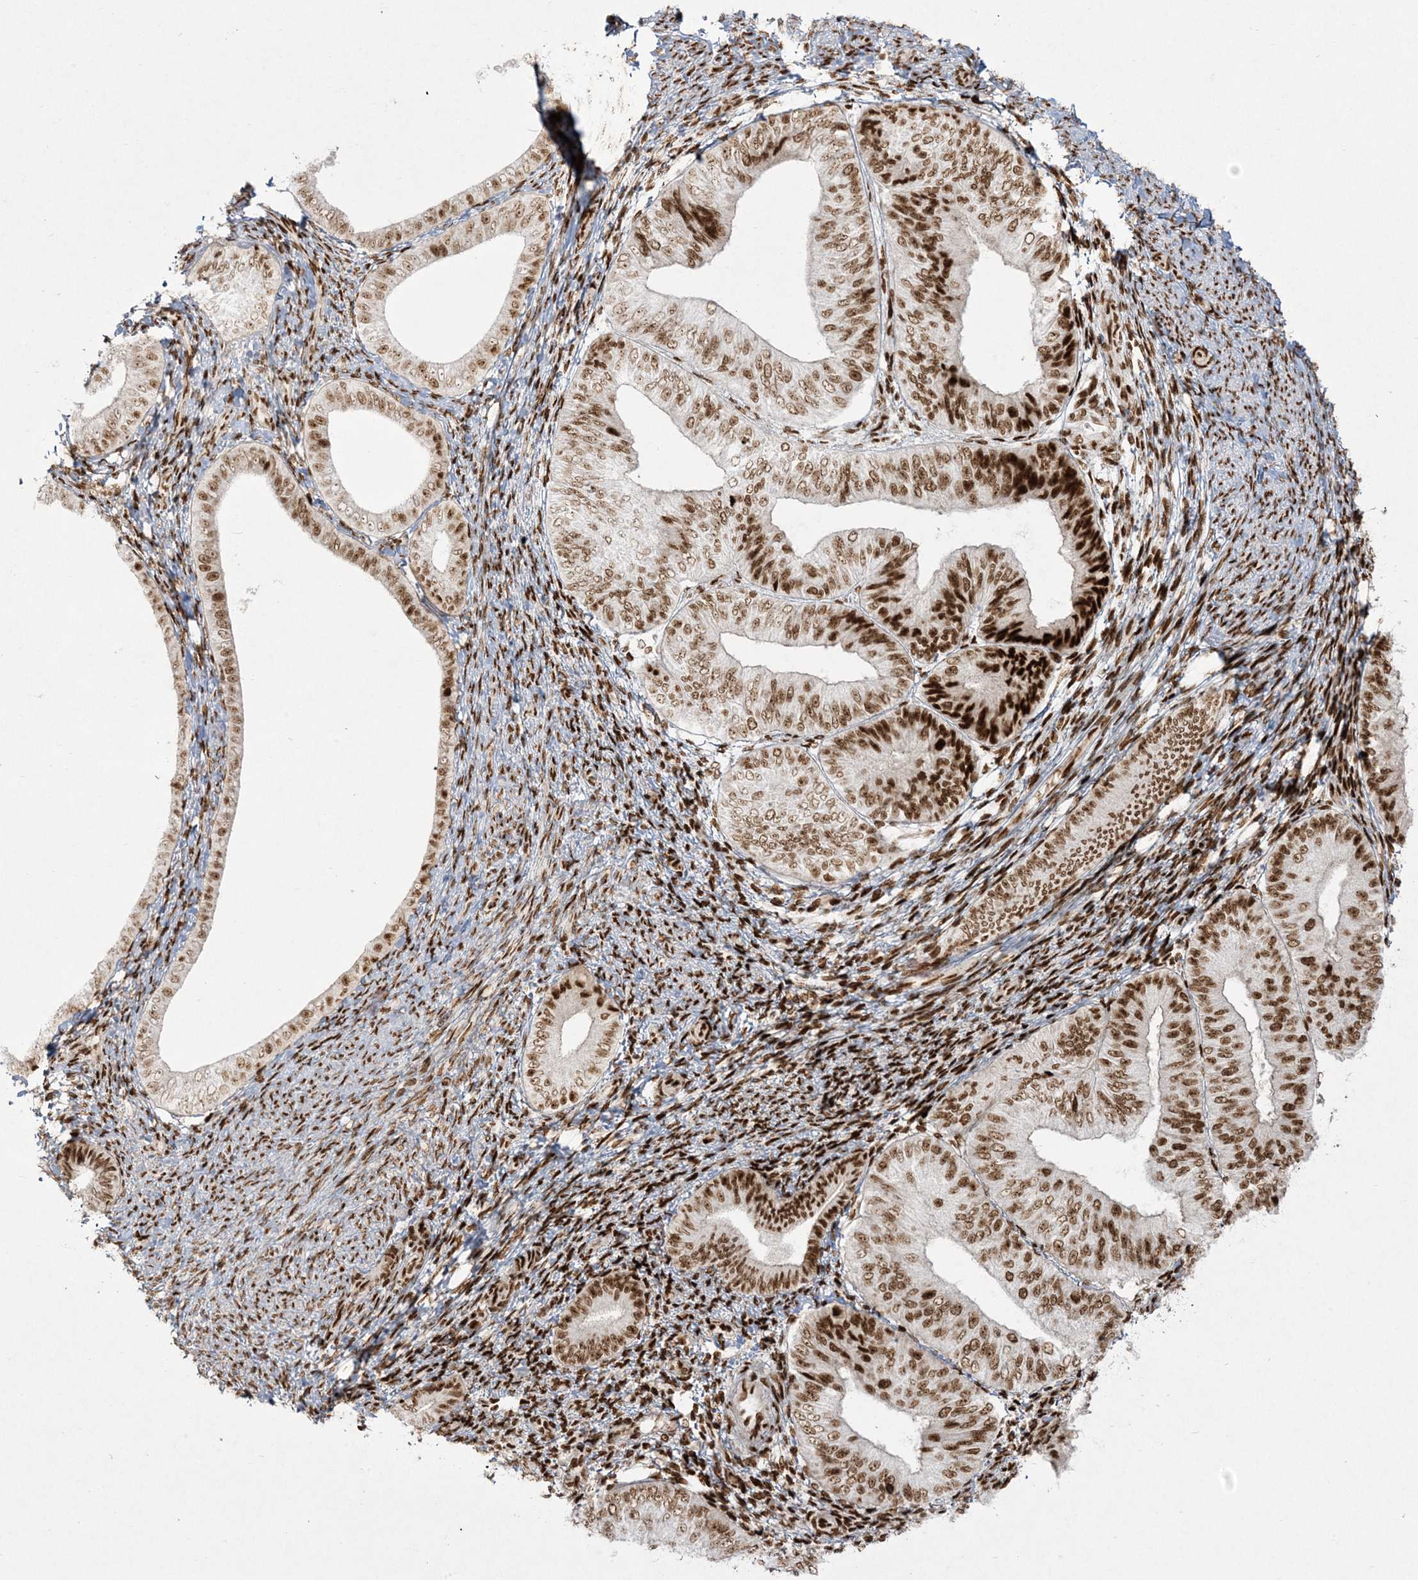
{"staining": {"intensity": "strong", "quantity": ">75%", "location": "nuclear"}, "tissue": "endometrial cancer", "cell_type": "Tumor cells", "image_type": "cancer", "snomed": [{"axis": "morphology", "description": "Adenocarcinoma, NOS"}, {"axis": "topography", "description": "Endometrium"}], "caption": "IHC of human endometrial adenocarcinoma demonstrates high levels of strong nuclear expression in approximately >75% of tumor cells. The staining was performed using DAB (3,3'-diaminobenzidine), with brown indicating positive protein expression. Nuclei are stained blue with hematoxylin.", "gene": "RBM10", "patient": {"sex": "female", "age": 58}}